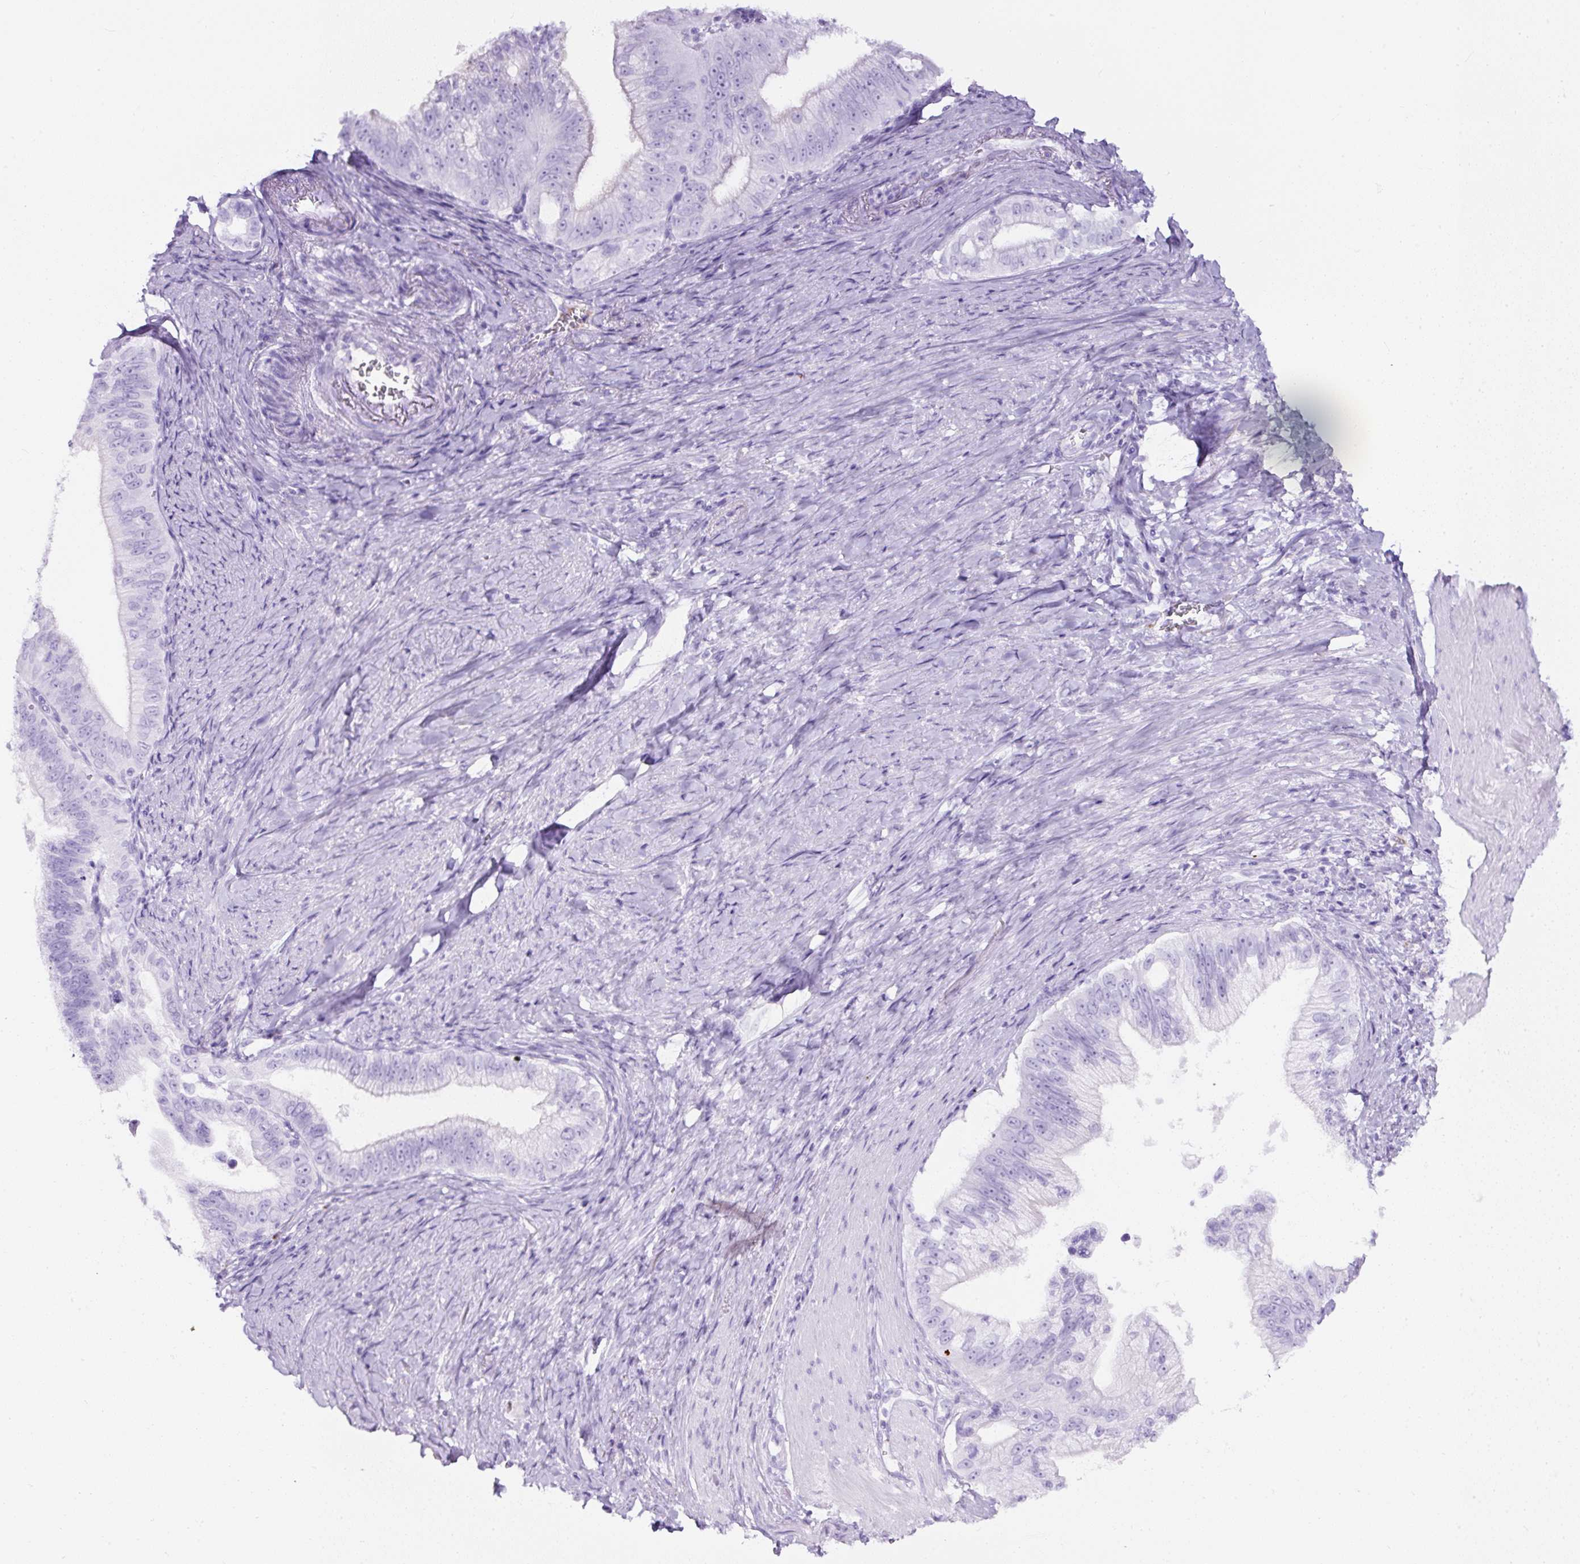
{"staining": {"intensity": "negative", "quantity": "none", "location": "none"}, "tissue": "pancreatic cancer", "cell_type": "Tumor cells", "image_type": "cancer", "snomed": [{"axis": "morphology", "description": "Adenocarcinoma, NOS"}, {"axis": "topography", "description": "Pancreas"}], "caption": "Pancreatic cancer stained for a protein using immunohistochemistry (IHC) demonstrates no positivity tumor cells.", "gene": "TMEM200B", "patient": {"sex": "male", "age": 70}}